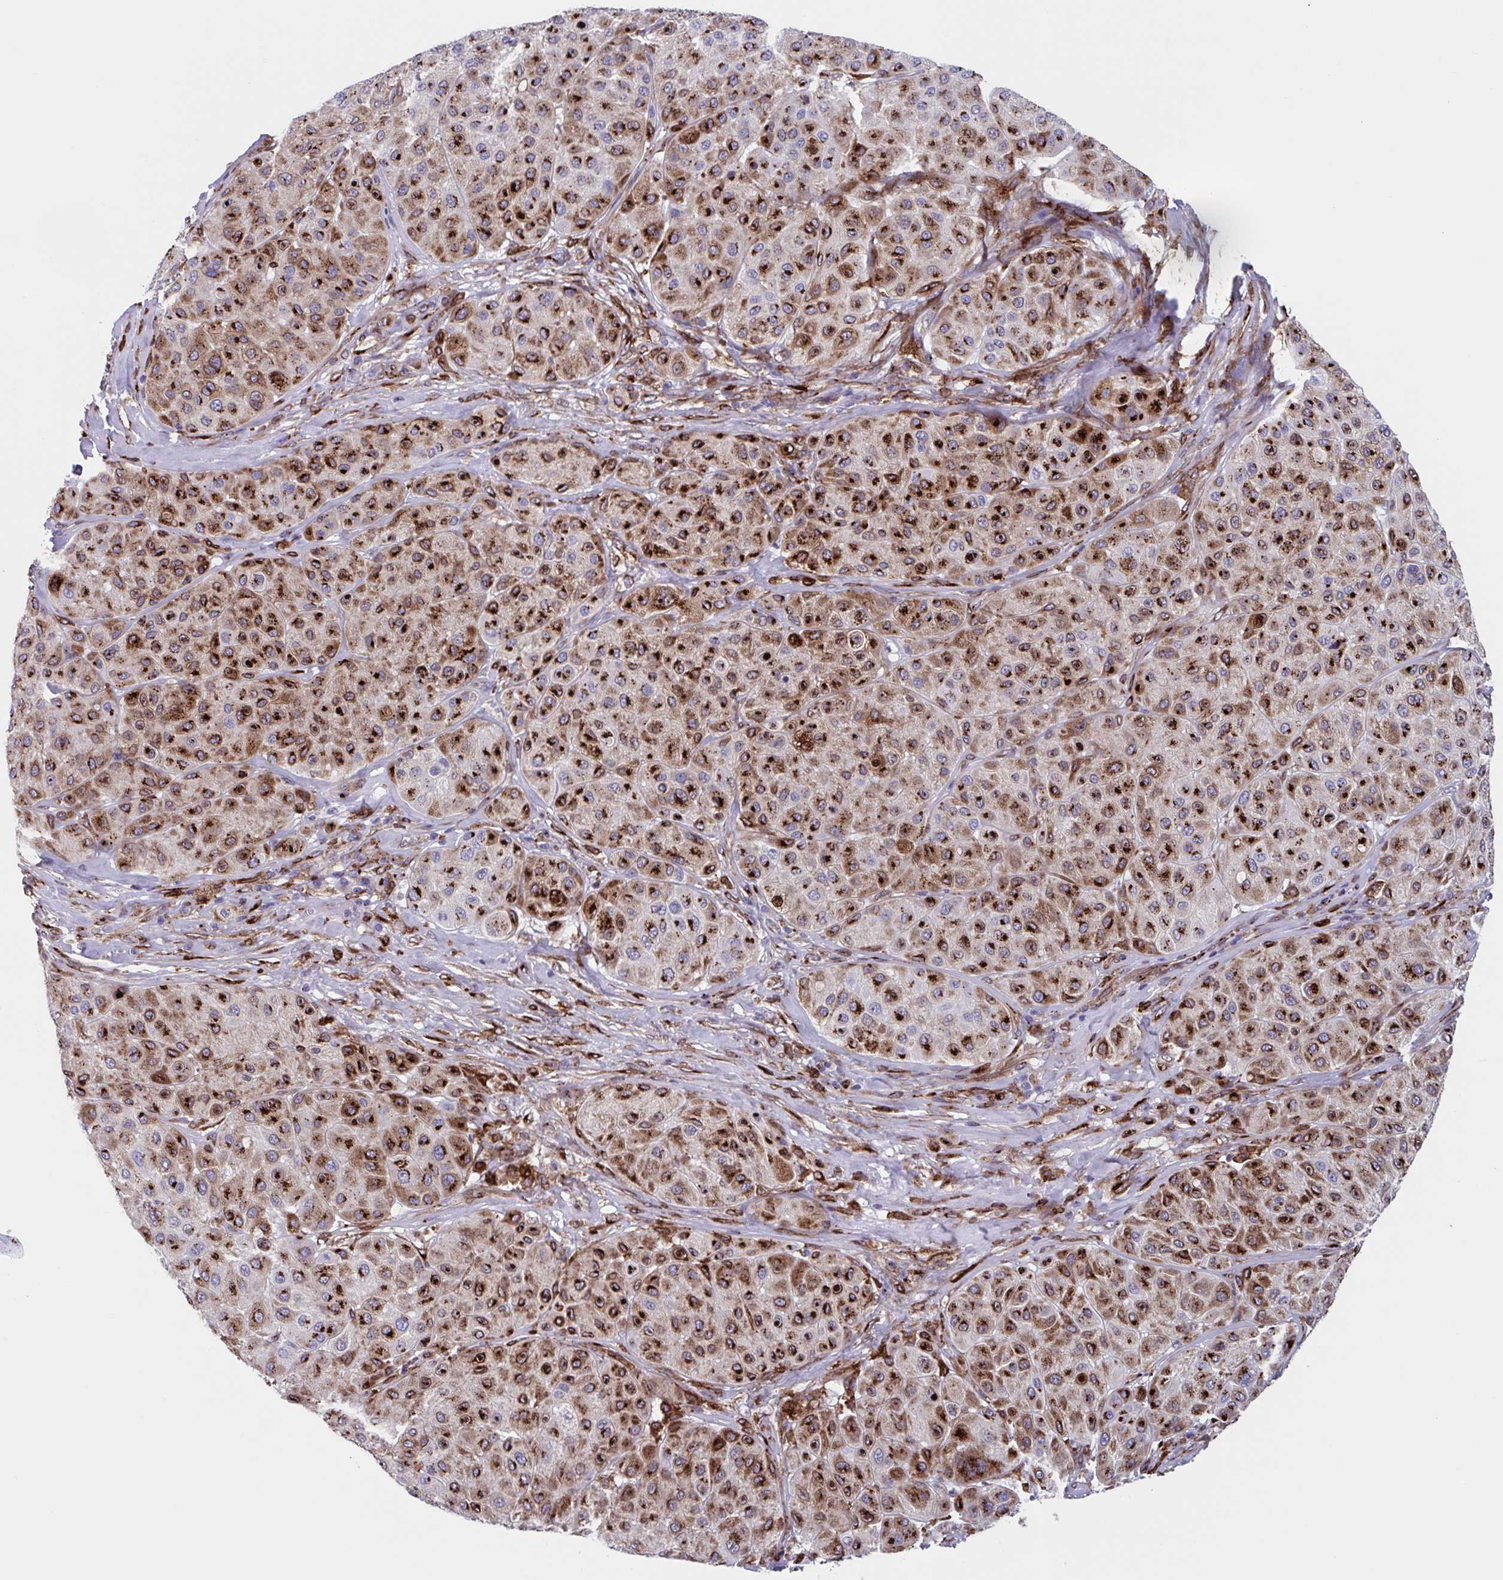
{"staining": {"intensity": "strong", "quantity": ">75%", "location": "cytoplasmic/membranous"}, "tissue": "melanoma", "cell_type": "Tumor cells", "image_type": "cancer", "snomed": [{"axis": "morphology", "description": "Malignant melanoma, Metastatic site"}, {"axis": "topography", "description": "Smooth muscle"}], "caption": "Immunohistochemistry (IHC) staining of melanoma, which shows high levels of strong cytoplasmic/membranous staining in about >75% of tumor cells indicating strong cytoplasmic/membranous protein expression. The staining was performed using DAB (brown) for protein detection and nuclei were counterstained in hematoxylin (blue).", "gene": "RFK", "patient": {"sex": "male", "age": 41}}